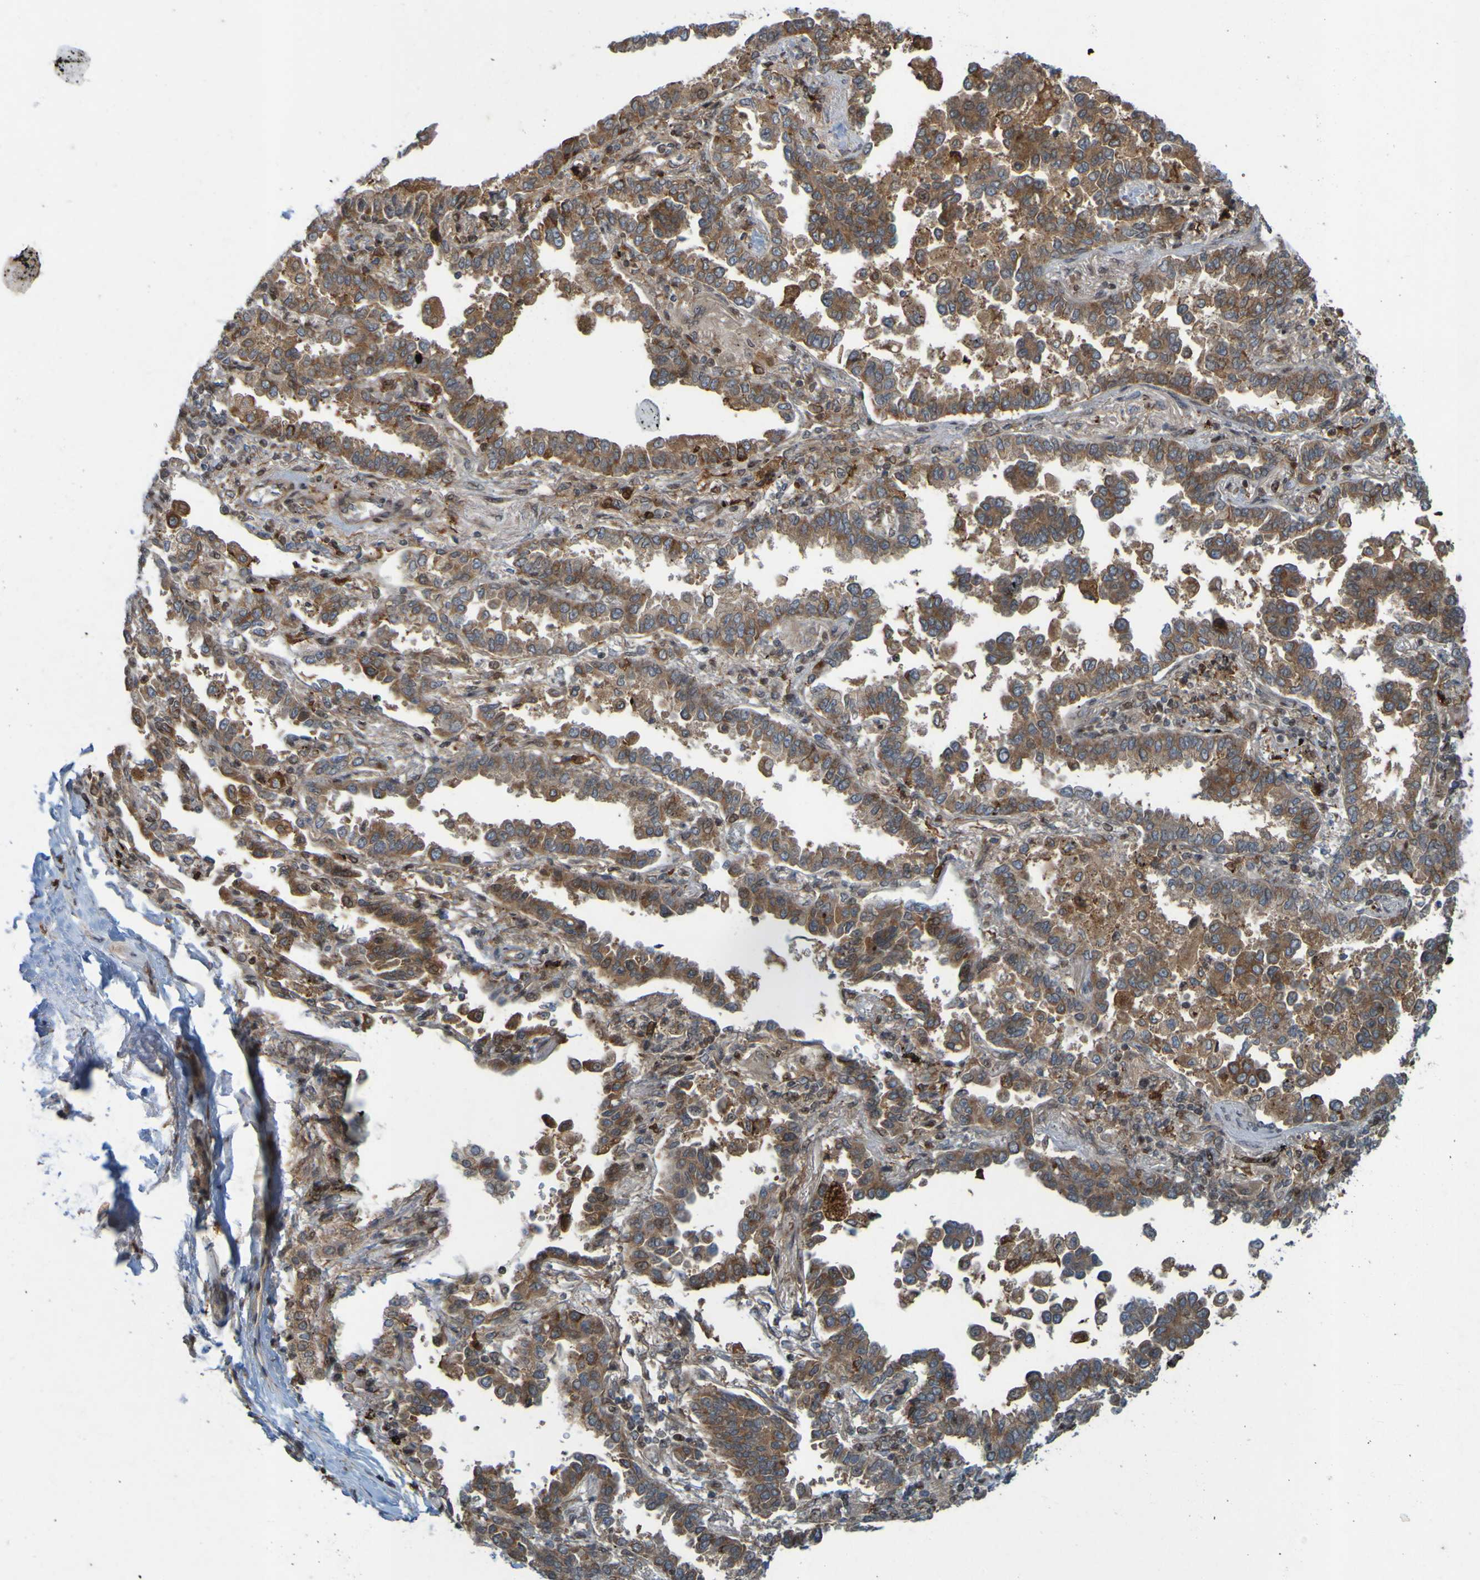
{"staining": {"intensity": "moderate", "quantity": ">75%", "location": "cytoplasmic/membranous"}, "tissue": "lung cancer", "cell_type": "Tumor cells", "image_type": "cancer", "snomed": [{"axis": "morphology", "description": "Normal tissue, NOS"}, {"axis": "morphology", "description": "Adenocarcinoma, NOS"}, {"axis": "topography", "description": "Lung"}], "caption": "This image exhibits lung cancer (adenocarcinoma) stained with immunohistochemistry (IHC) to label a protein in brown. The cytoplasmic/membranous of tumor cells show moderate positivity for the protein. Nuclei are counter-stained blue.", "gene": "GUCY1A1", "patient": {"sex": "male", "age": 59}}